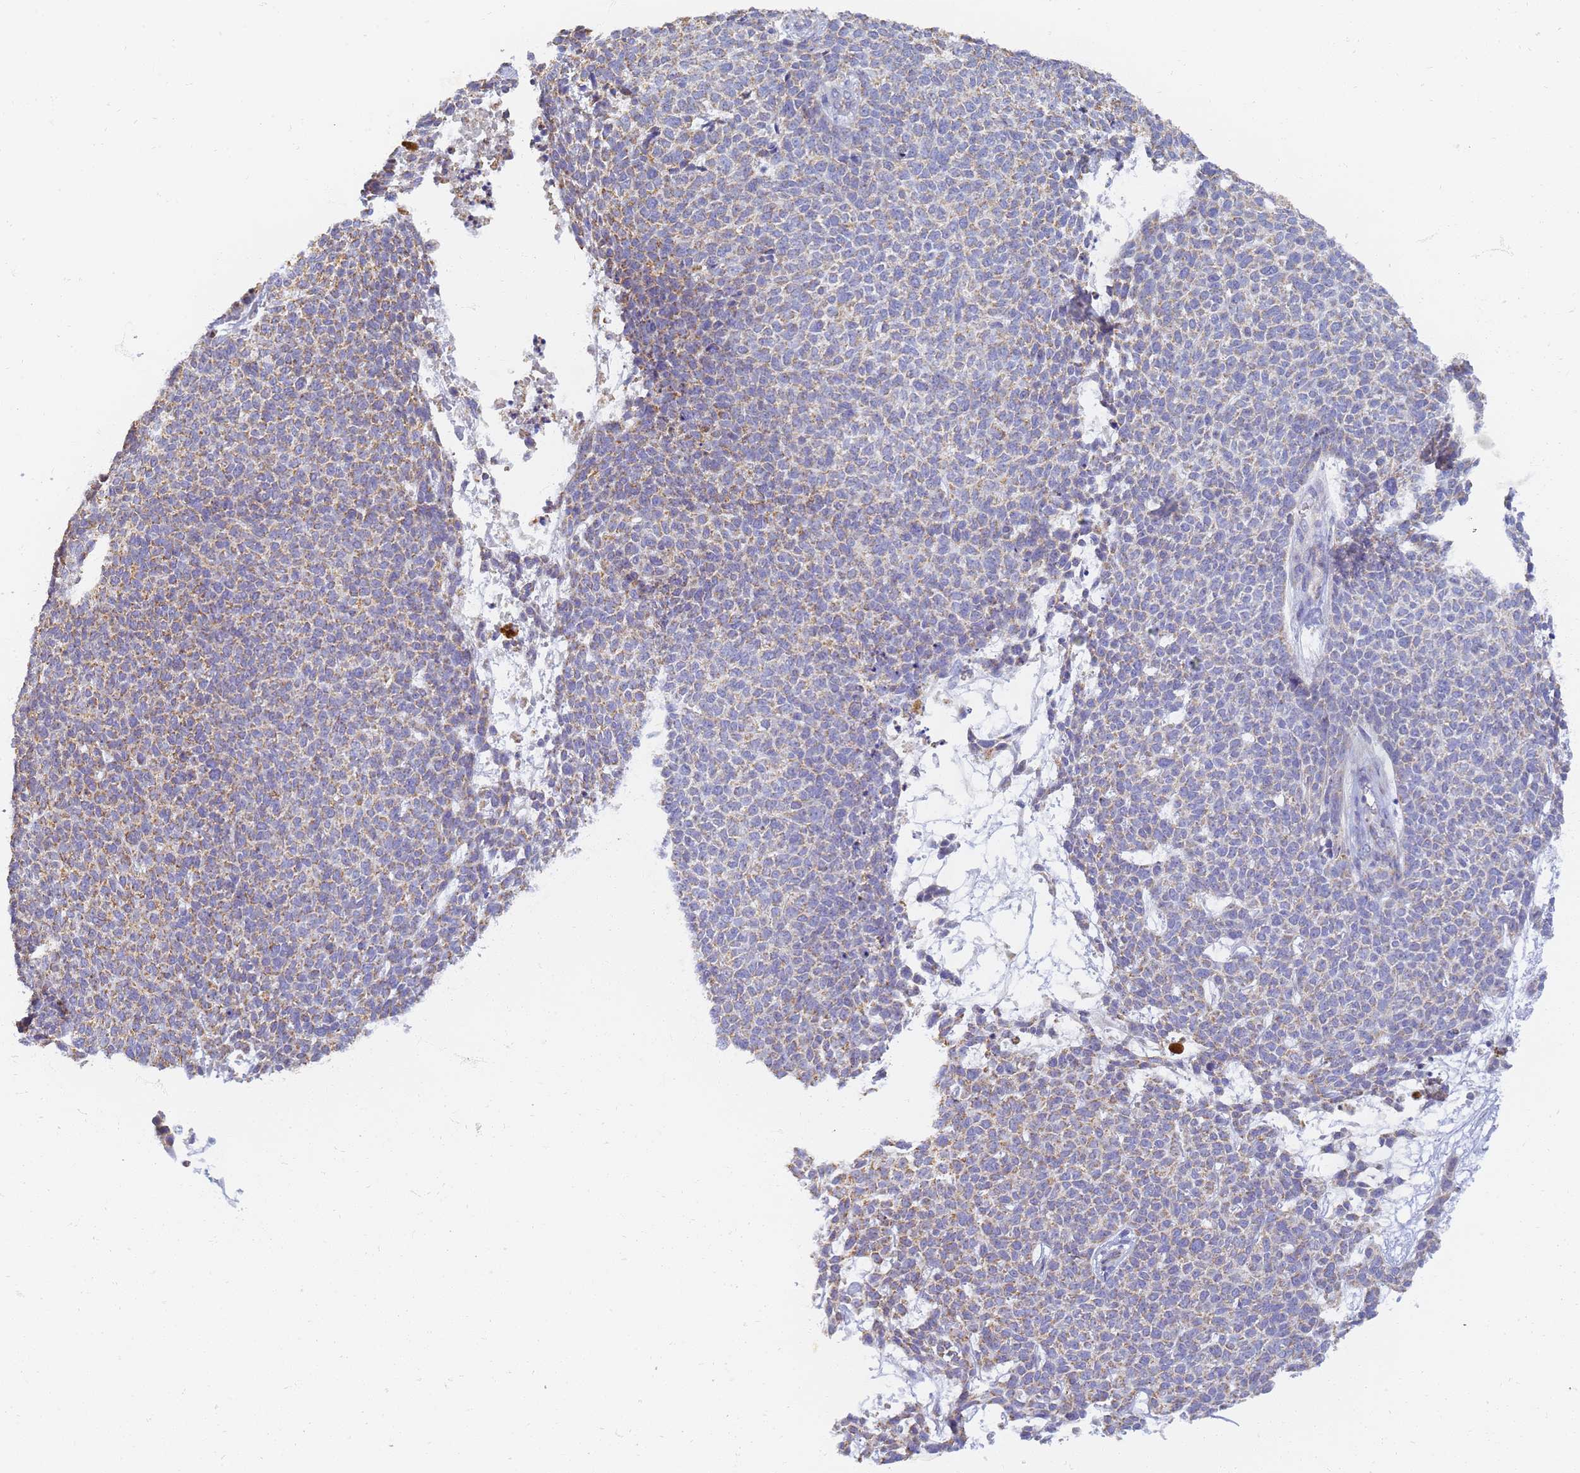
{"staining": {"intensity": "moderate", "quantity": "25%-75%", "location": "cytoplasmic/membranous"}, "tissue": "skin cancer", "cell_type": "Tumor cells", "image_type": "cancer", "snomed": [{"axis": "morphology", "description": "Basal cell carcinoma"}, {"axis": "topography", "description": "Skin"}], "caption": "Tumor cells show moderate cytoplasmic/membranous expression in about 25%-75% of cells in skin cancer. The staining is performed using DAB brown chromogen to label protein expression. The nuclei are counter-stained blue using hematoxylin.", "gene": "UTP23", "patient": {"sex": "female", "age": 84}}